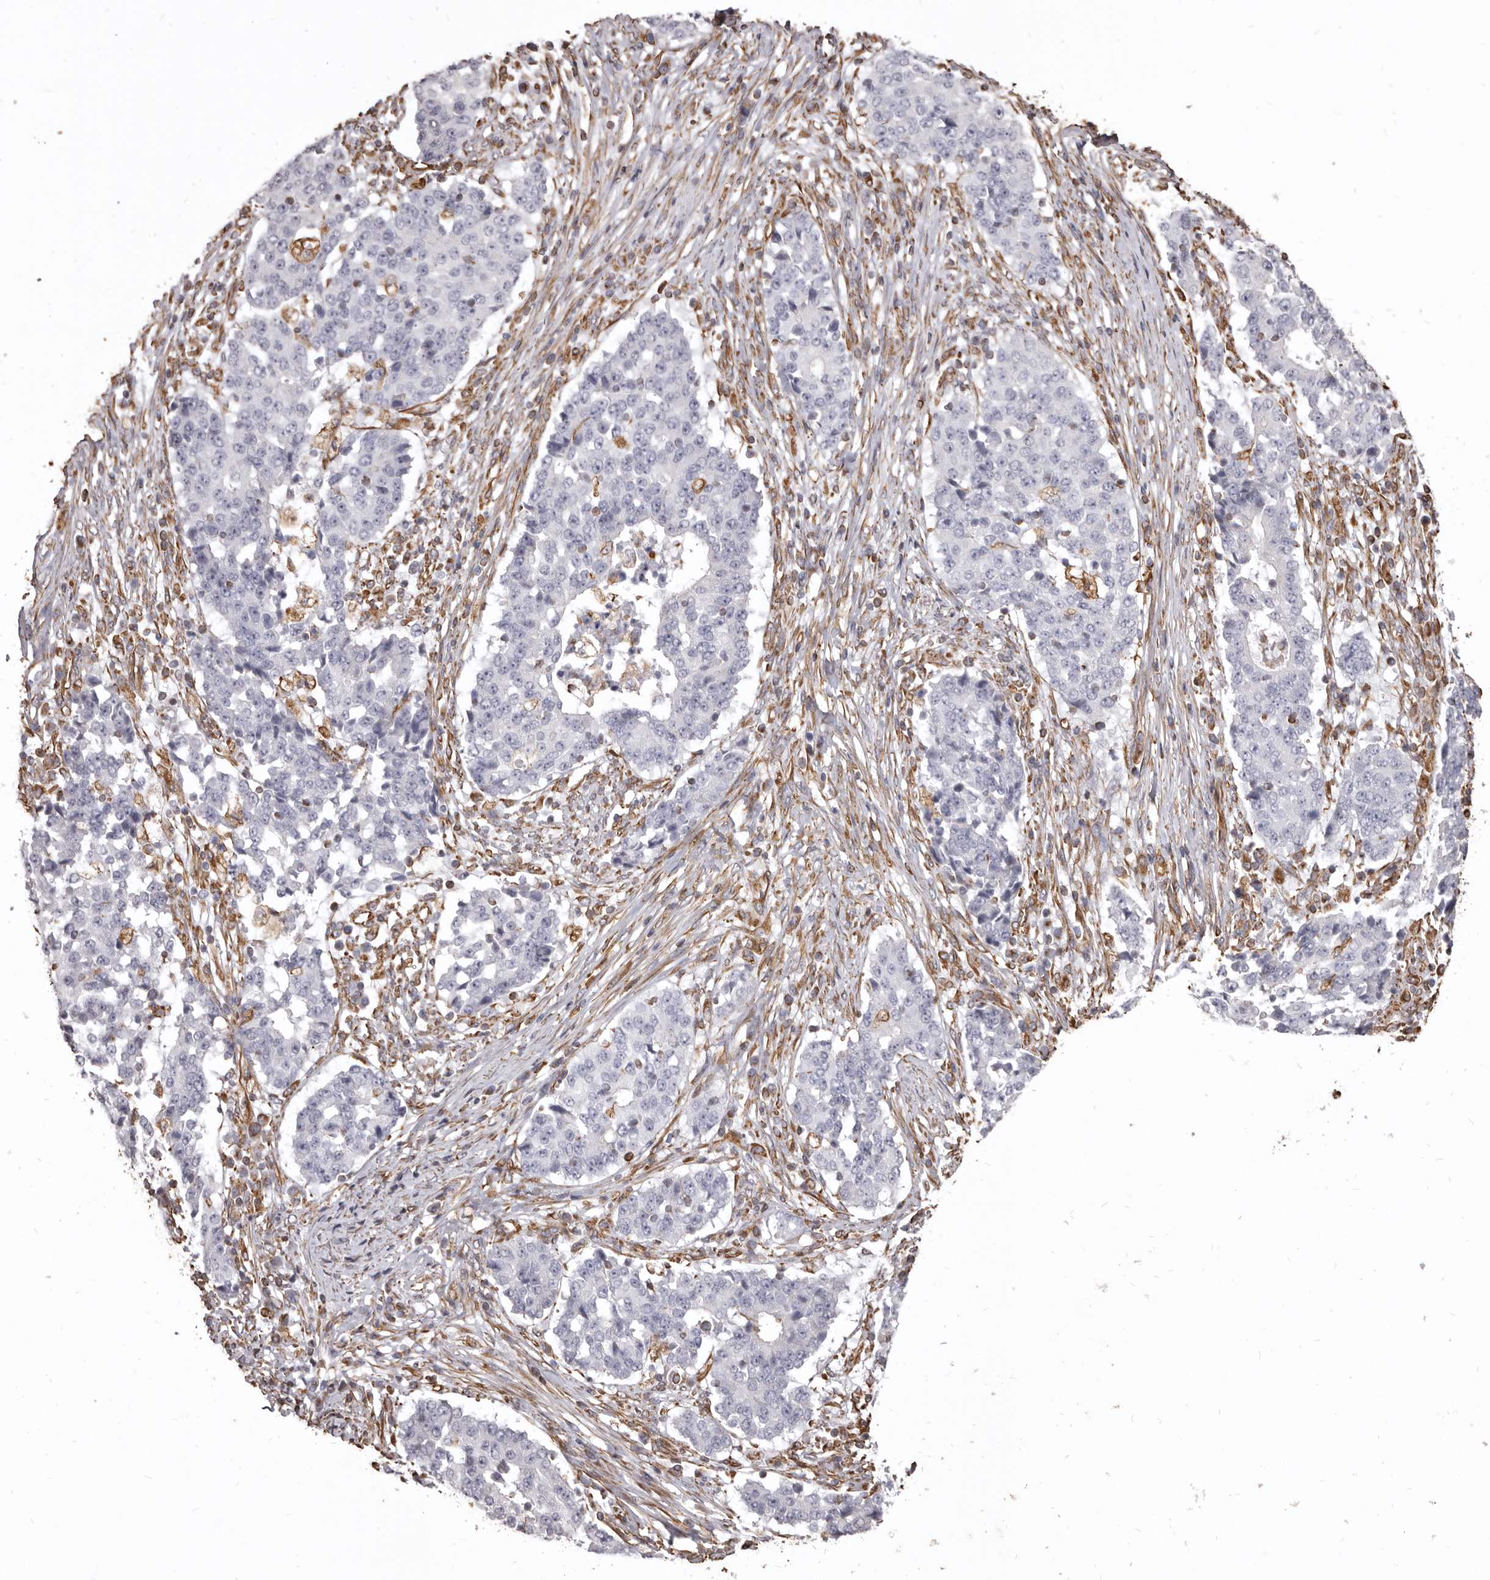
{"staining": {"intensity": "negative", "quantity": "none", "location": "none"}, "tissue": "stomach cancer", "cell_type": "Tumor cells", "image_type": "cancer", "snomed": [{"axis": "morphology", "description": "Adenocarcinoma, NOS"}, {"axis": "topography", "description": "Stomach"}], "caption": "An image of stomach cancer (adenocarcinoma) stained for a protein shows no brown staining in tumor cells.", "gene": "MTURN", "patient": {"sex": "male", "age": 59}}